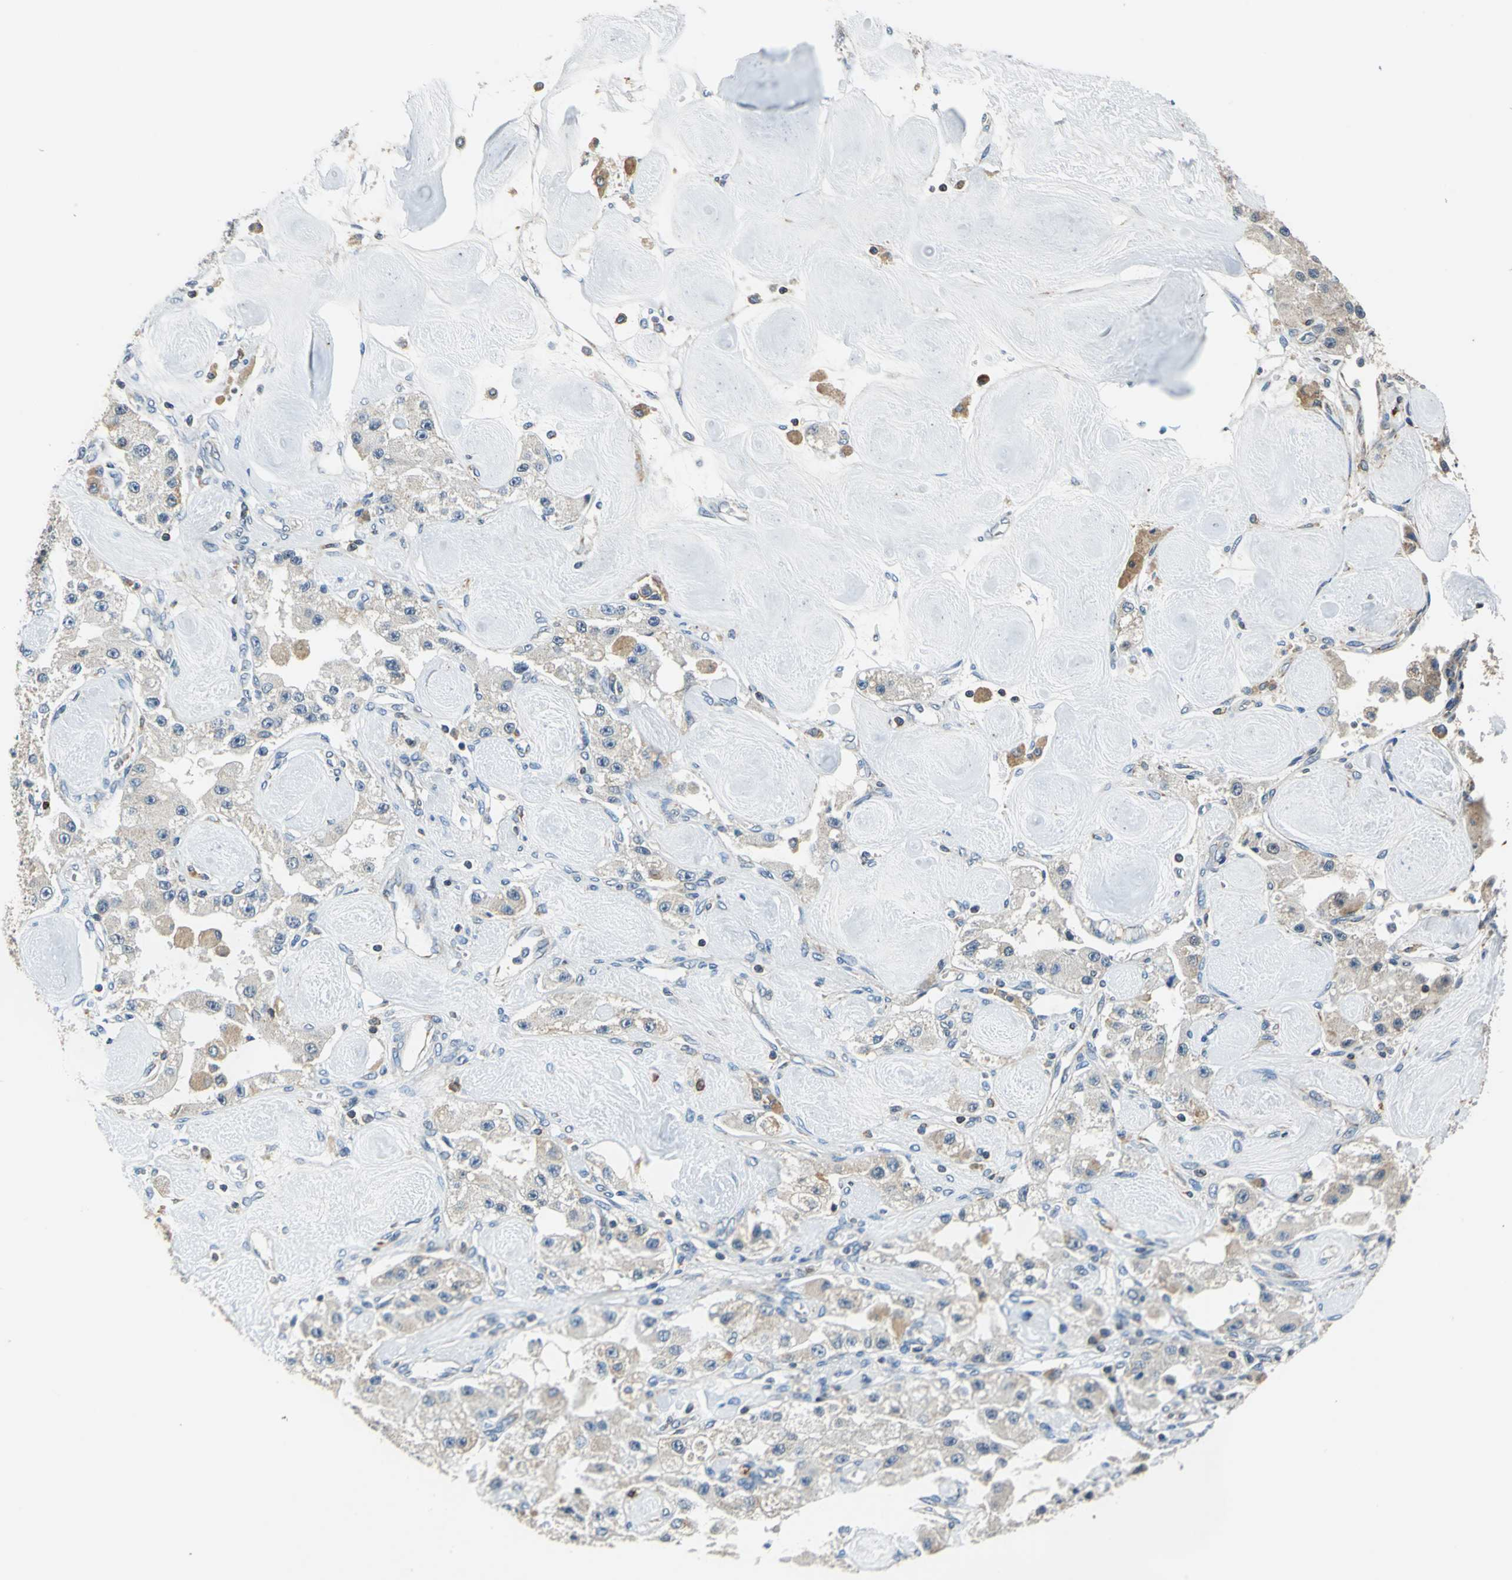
{"staining": {"intensity": "weak", "quantity": "25%-75%", "location": "cytoplasmic/membranous"}, "tissue": "carcinoid", "cell_type": "Tumor cells", "image_type": "cancer", "snomed": [{"axis": "morphology", "description": "Carcinoid, malignant, NOS"}, {"axis": "topography", "description": "Pancreas"}], "caption": "A brown stain shows weak cytoplasmic/membranous staining of a protein in carcinoid tumor cells. (brown staining indicates protein expression, while blue staining denotes nuclei).", "gene": "CPA3", "patient": {"sex": "male", "age": 41}}